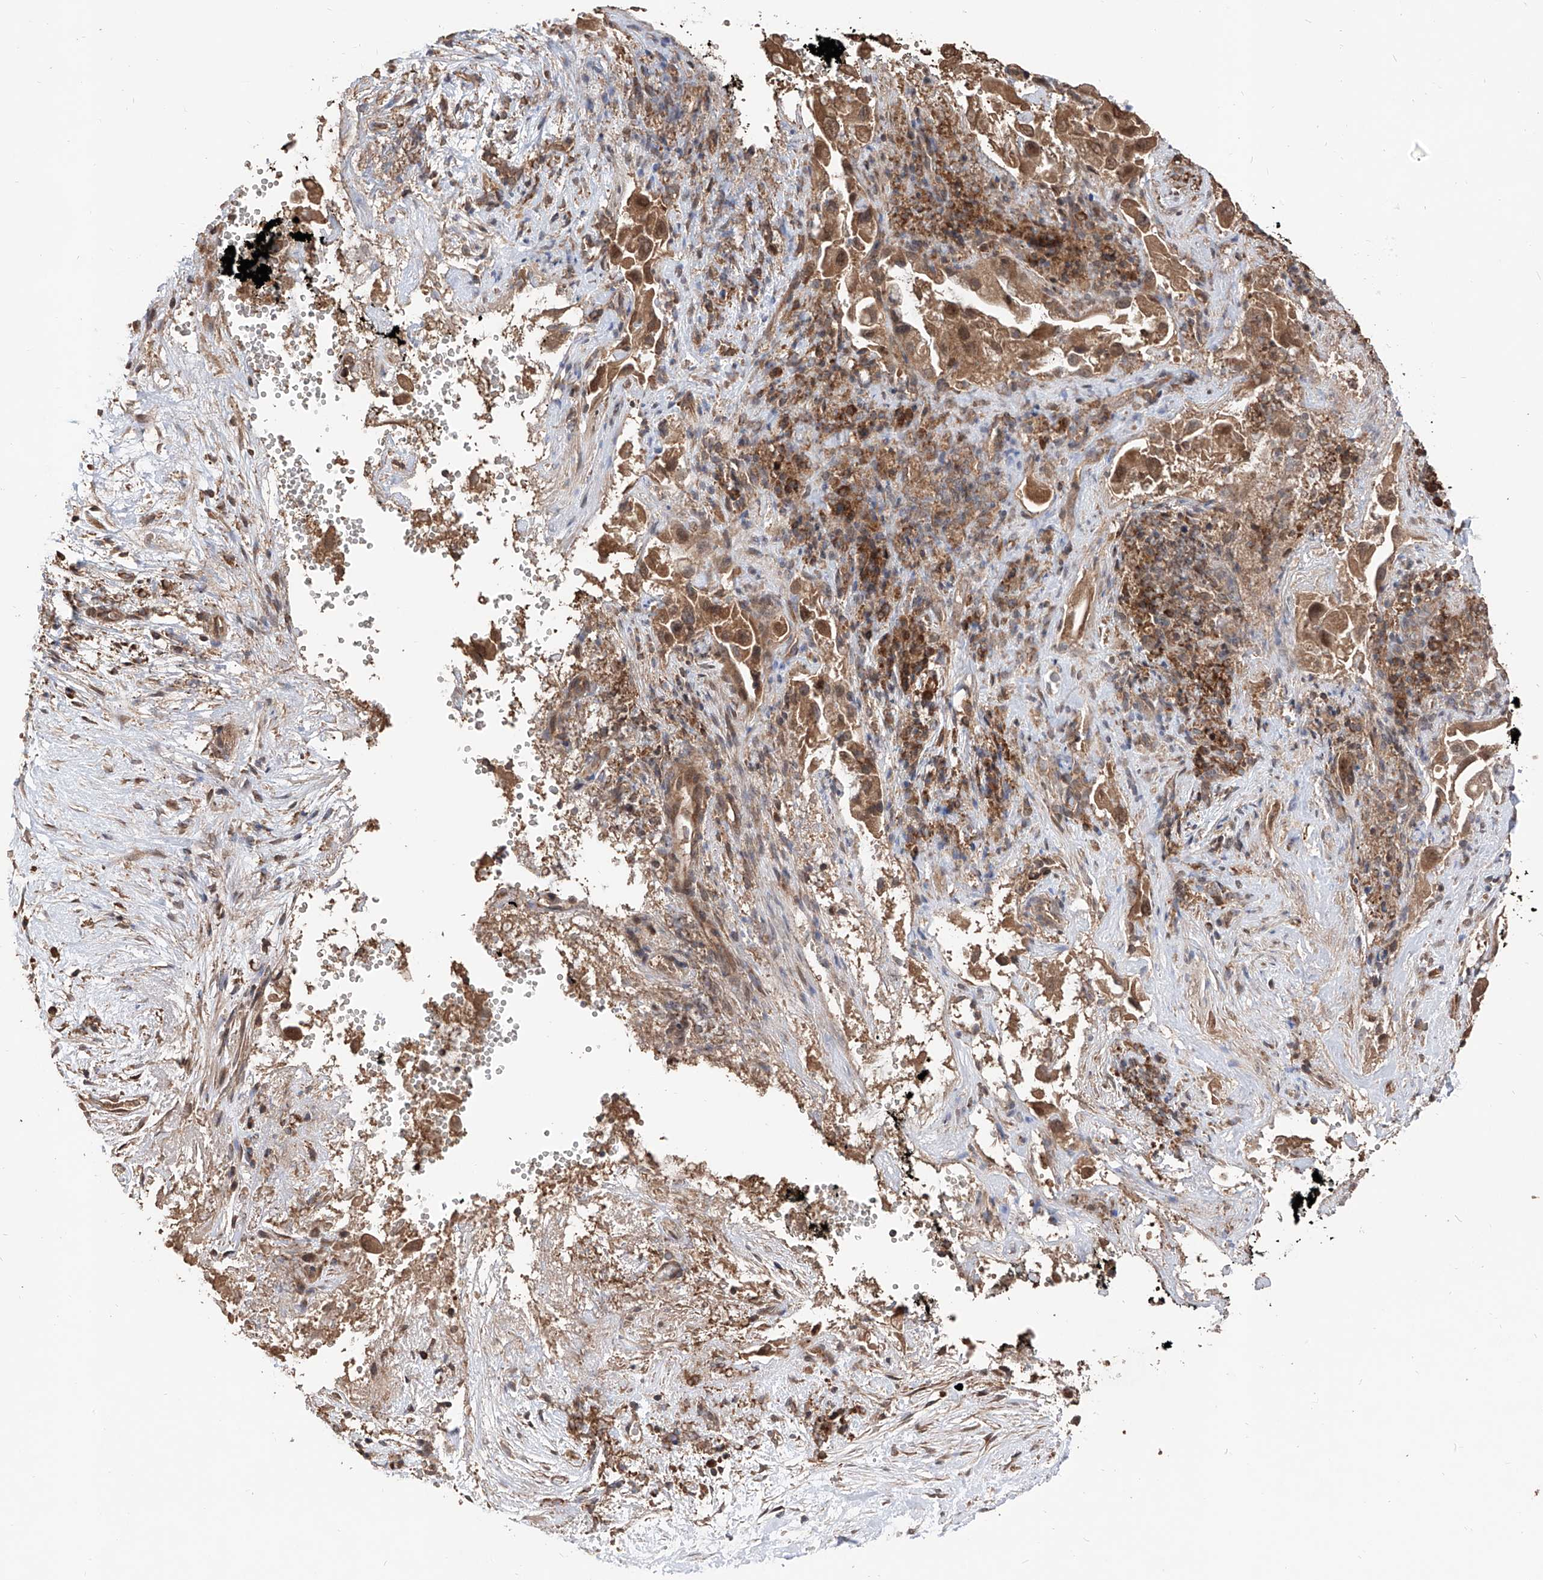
{"staining": {"intensity": "moderate", "quantity": ">75%", "location": "cytoplasmic/membranous,nuclear"}, "tissue": "pancreatic cancer", "cell_type": "Tumor cells", "image_type": "cancer", "snomed": [{"axis": "morphology", "description": "Inflammation, NOS"}, {"axis": "morphology", "description": "Adenocarcinoma, NOS"}, {"axis": "topography", "description": "Pancreas"}], "caption": "This micrograph exhibits pancreatic adenocarcinoma stained with immunohistochemistry (IHC) to label a protein in brown. The cytoplasmic/membranous and nuclear of tumor cells show moderate positivity for the protein. Nuclei are counter-stained blue.", "gene": "FAM135A", "patient": {"sex": "female", "age": 56}}